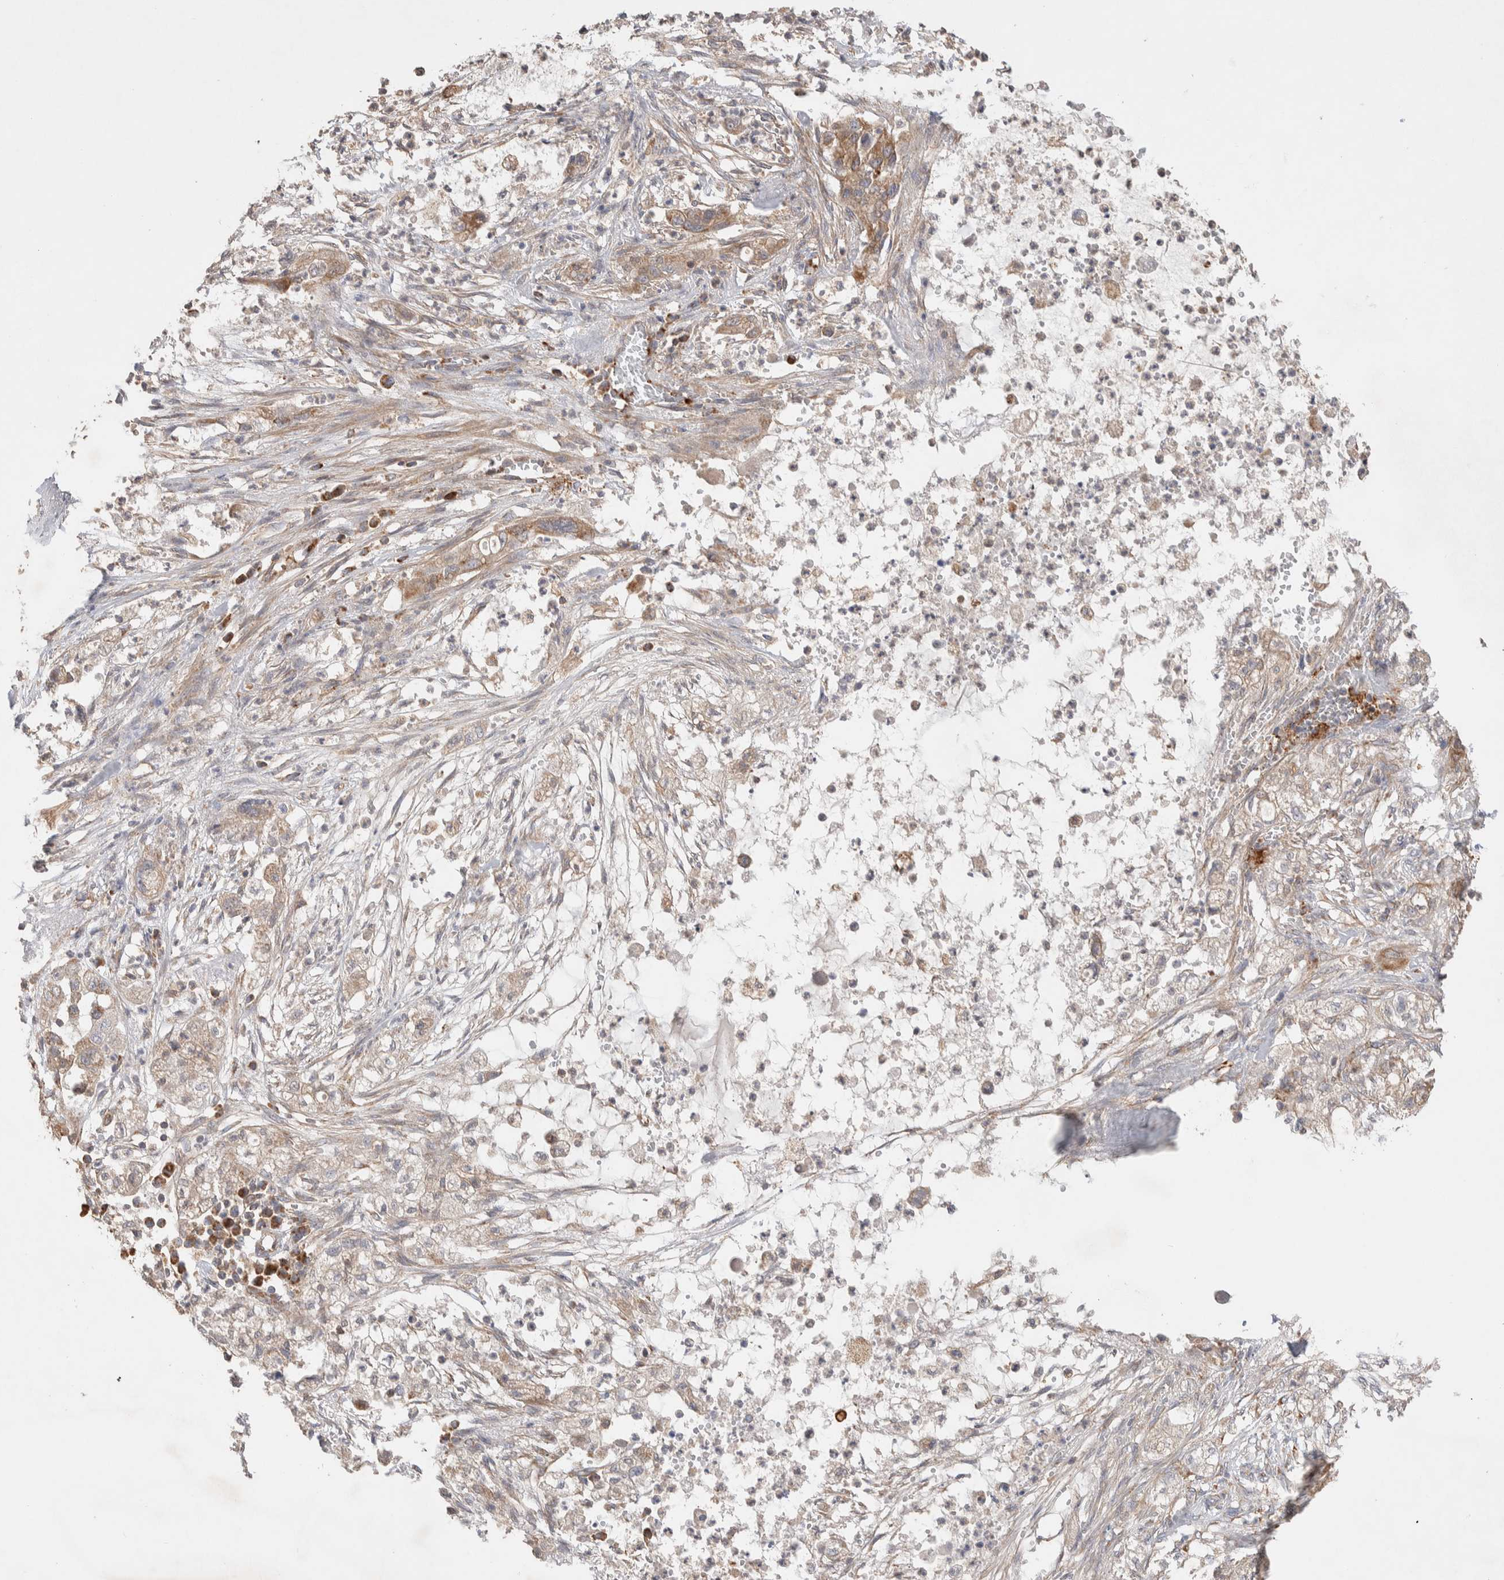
{"staining": {"intensity": "moderate", "quantity": ">75%", "location": "cytoplasmic/membranous"}, "tissue": "pancreatic cancer", "cell_type": "Tumor cells", "image_type": "cancer", "snomed": [{"axis": "morphology", "description": "Adenocarcinoma, NOS"}, {"axis": "topography", "description": "Pancreas"}], "caption": "The photomicrograph exhibits staining of pancreatic adenocarcinoma, revealing moderate cytoplasmic/membranous protein positivity (brown color) within tumor cells.", "gene": "DEPTOR", "patient": {"sex": "female", "age": 78}}